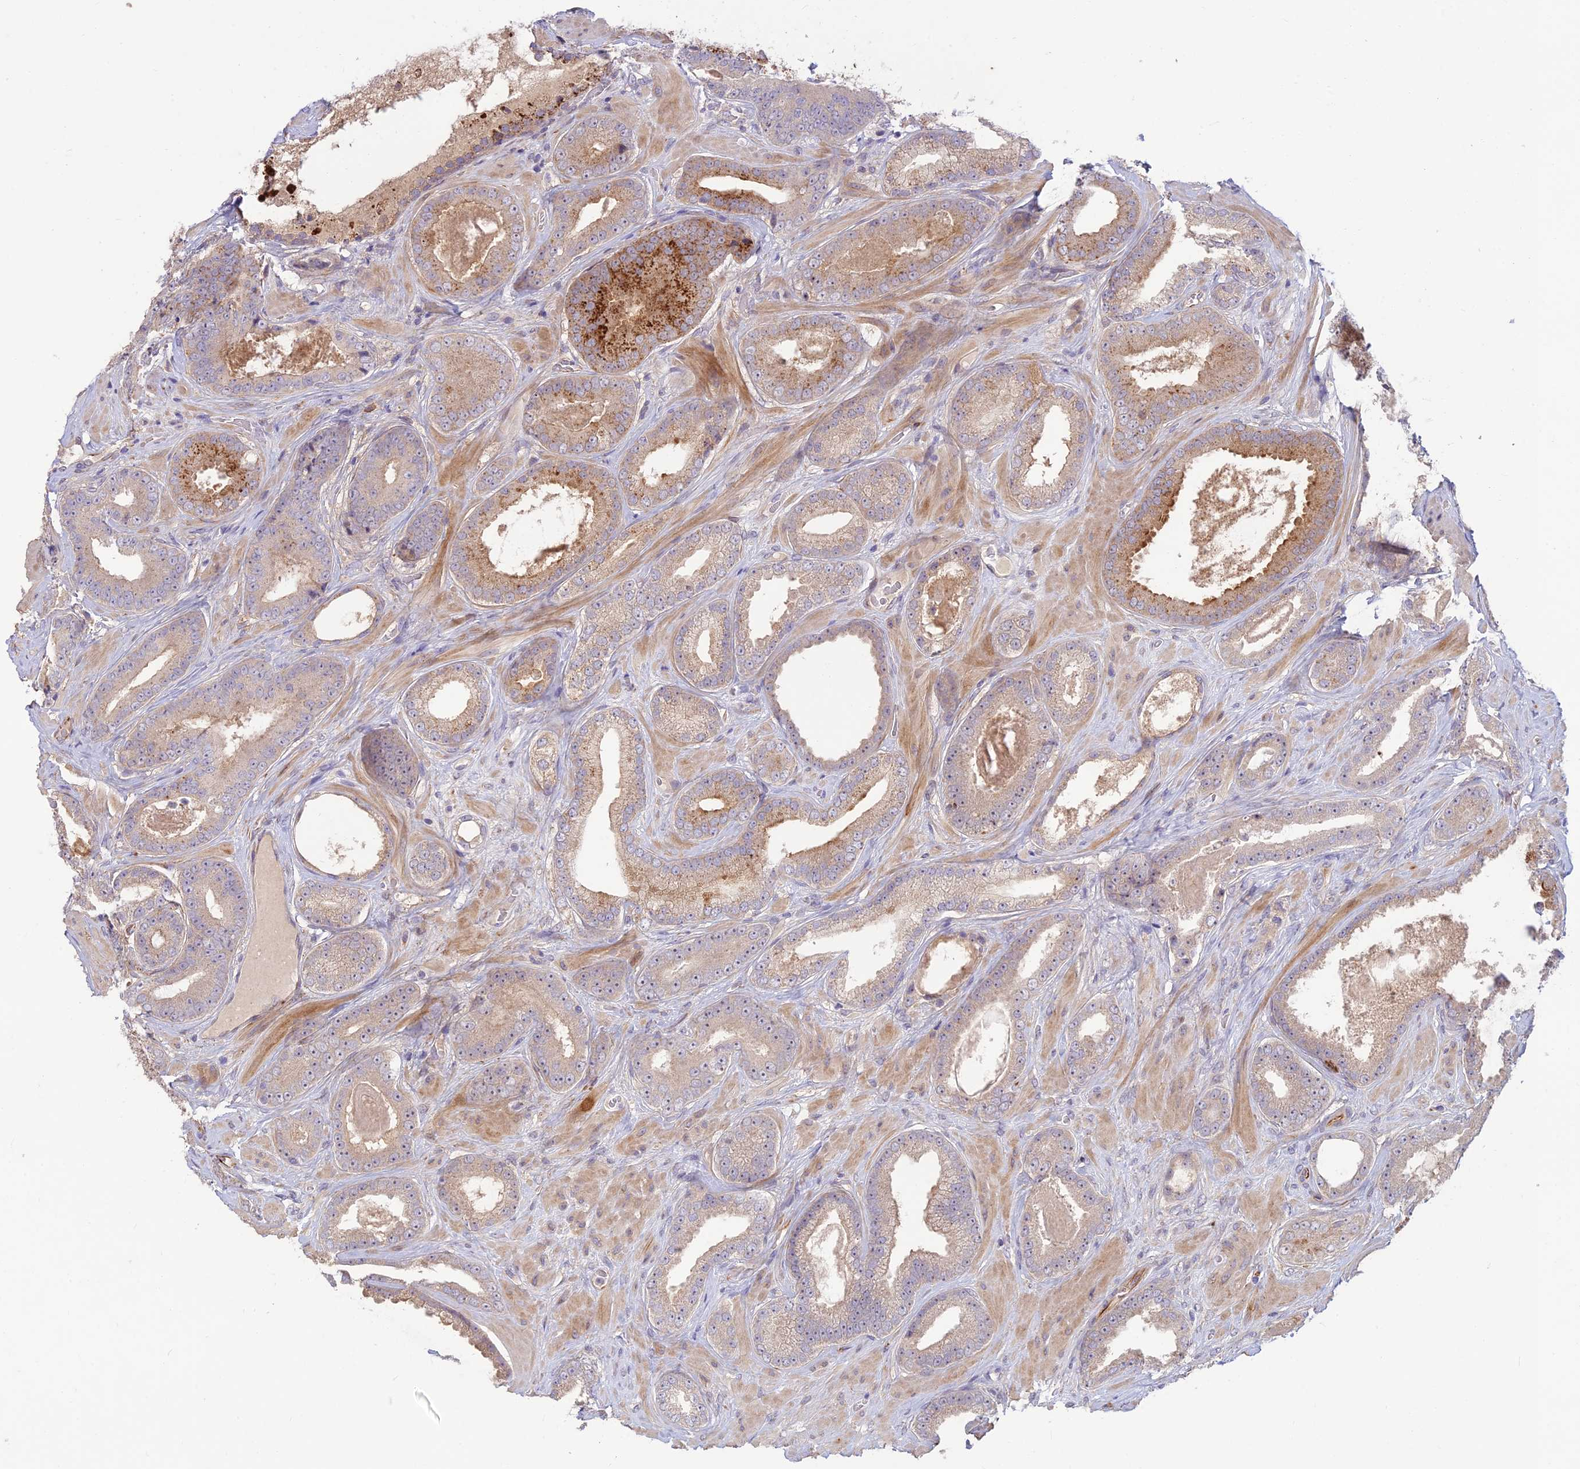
{"staining": {"intensity": "moderate", "quantity": "<25%", "location": "cytoplasmic/membranous"}, "tissue": "prostate cancer", "cell_type": "Tumor cells", "image_type": "cancer", "snomed": [{"axis": "morphology", "description": "Adenocarcinoma, Low grade"}, {"axis": "topography", "description": "Prostate"}], "caption": "A brown stain labels moderate cytoplasmic/membranous staining of a protein in human low-grade adenocarcinoma (prostate) tumor cells.", "gene": "ST8SIA5", "patient": {"sex": "male", "age": 57}}